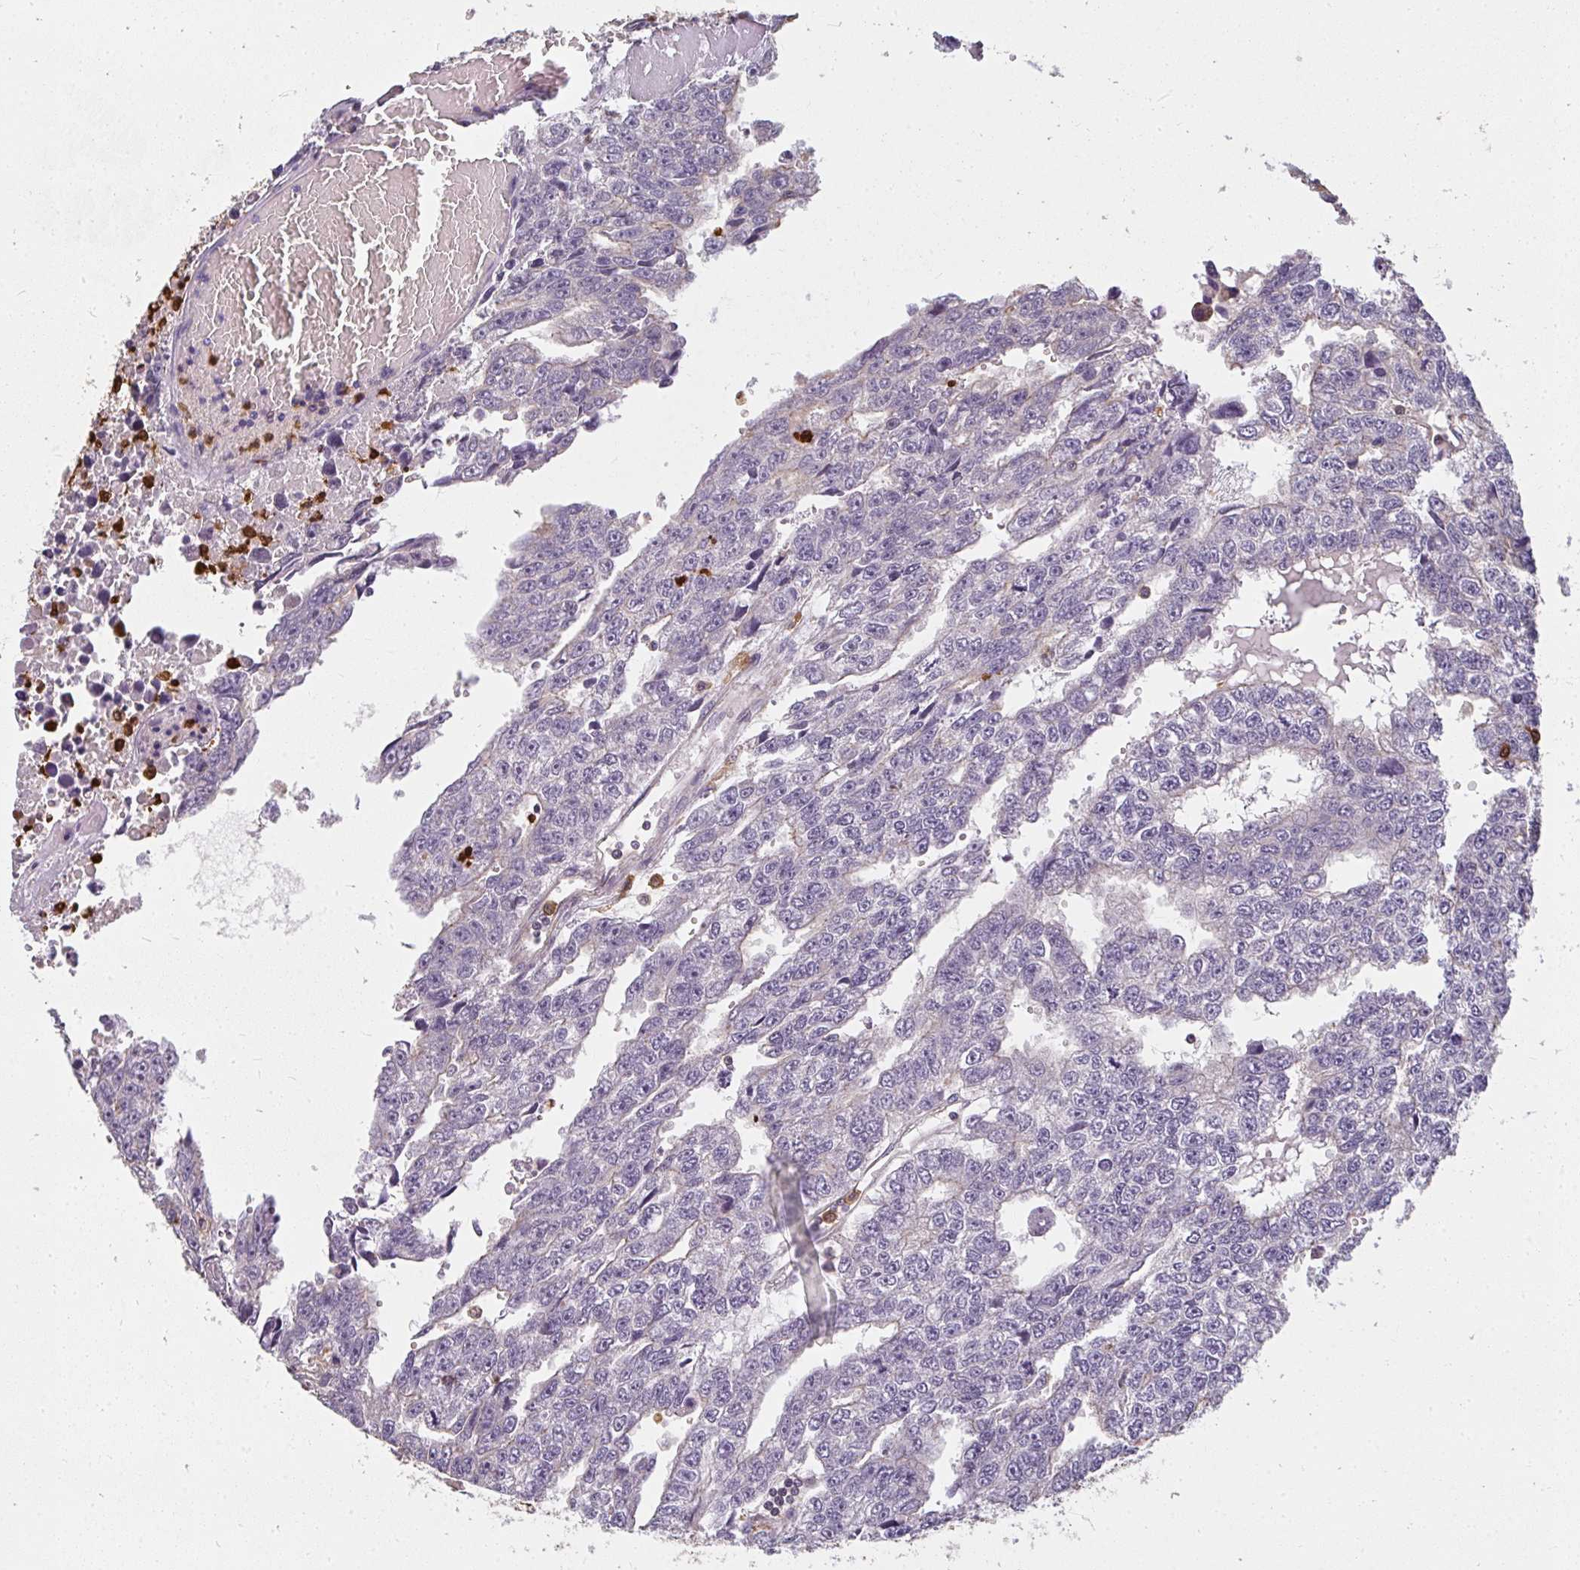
{"staining": {"intensity": "negative", "quantity": "none", "location": "none"}, "tissue": "testis cancer", "cell_type": "Tumor cells", "image_type": "cancer", "snomed": [{"axis": "morphology", "description": "Carcinoma, Embryonal, NOS"}, {"axis": "topography", "description": "Testis"}], "caption": "Tumor cells show no significant protein staining in testis cancer.", "gene": "CNTRL", "patient": {"sex": "male", "age": 20}}